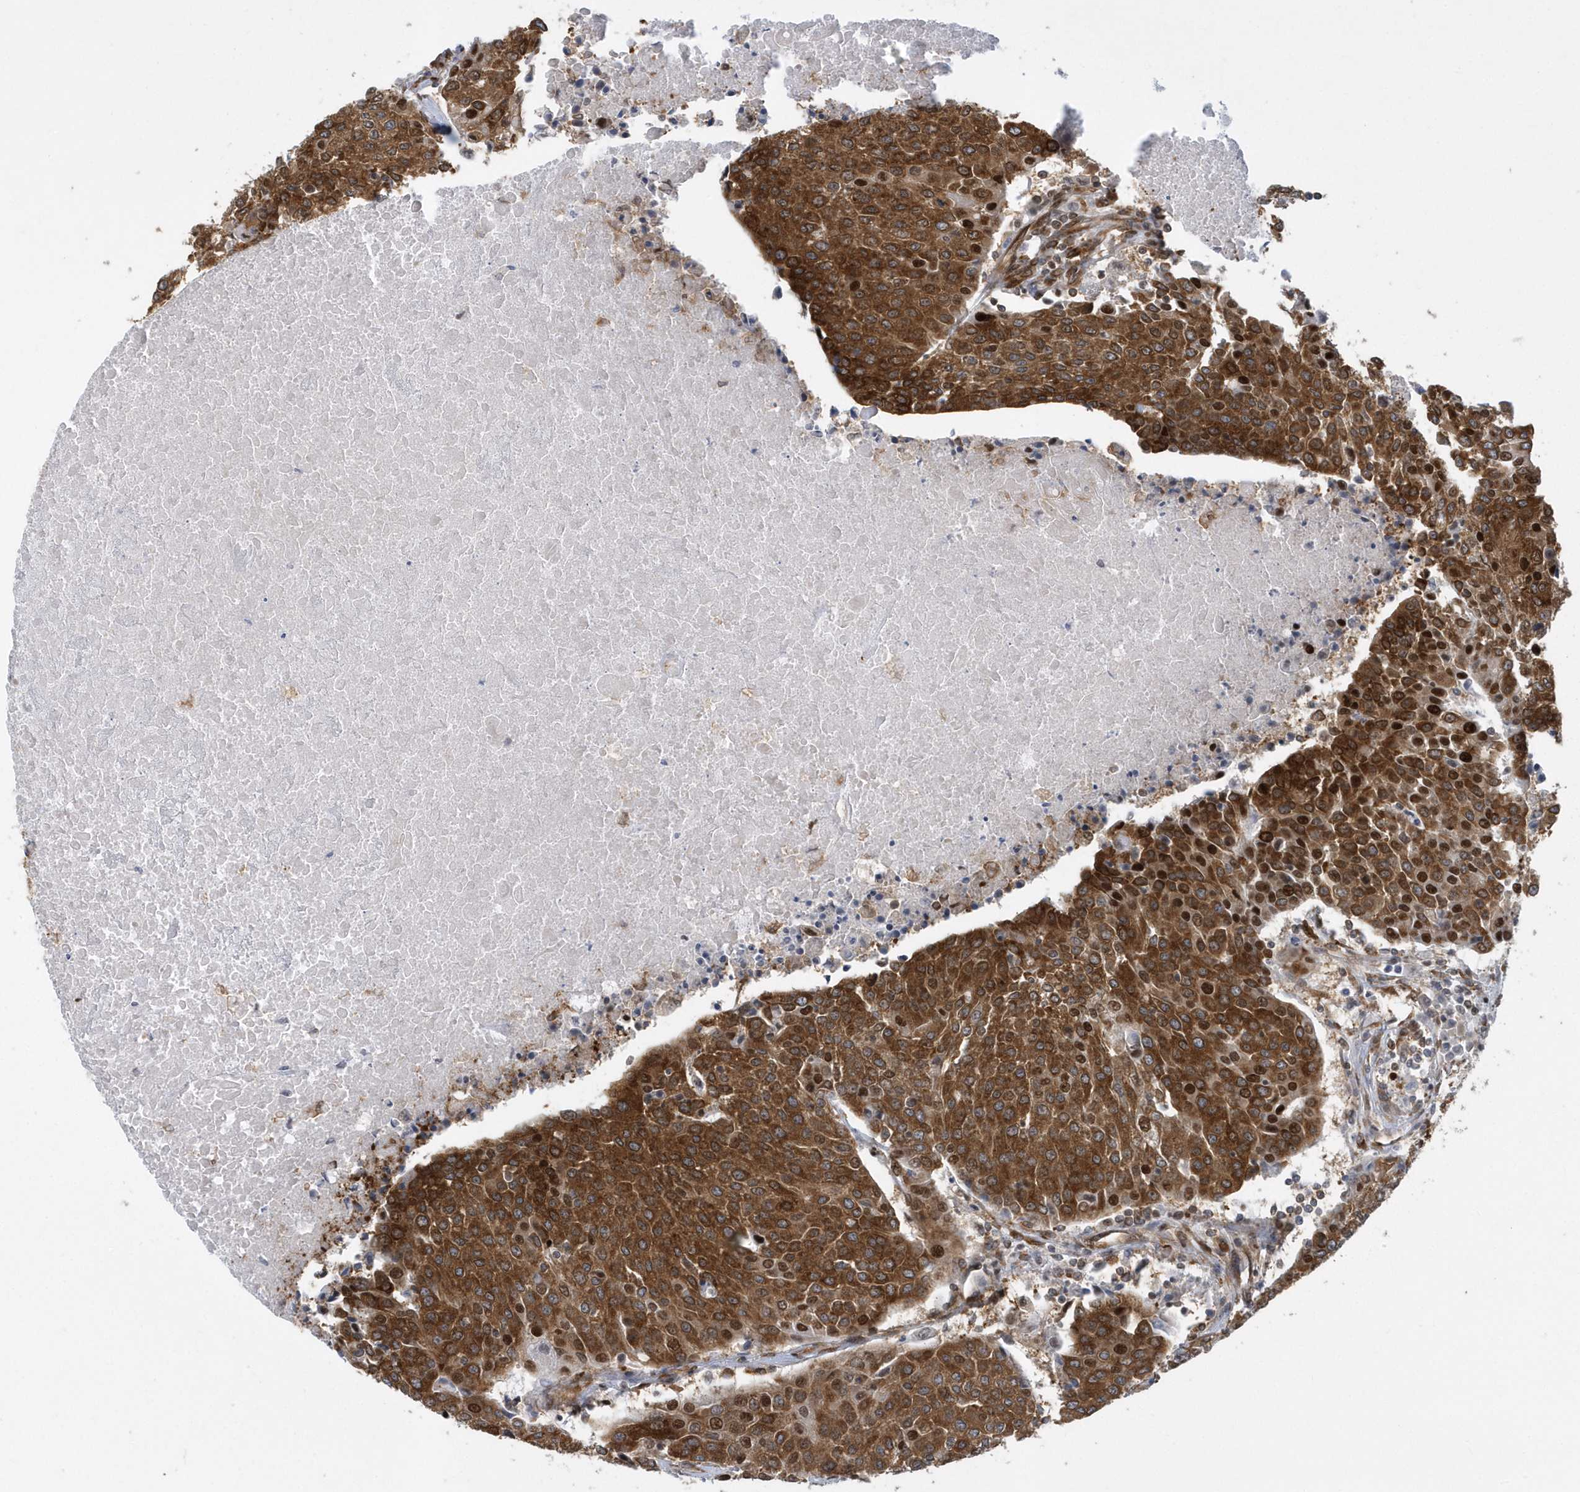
{"staining": {"intensity": "moderate", "quantity": ">75%", "location": "cytoplasmic/membranous,nuclear"}, "tissue": "urothelial cancer", "cell_type": "Tumor cells", "image_type": "cancer", "snomed": [{"axis": "morphology", "description": "Urothelial carcinoma, High grade"}, {"axis": "topography", "description": "Urinary bladder"}], "caption": "High-grade urothelial carcinoma stained with DAB IHC exhibits medium levels of moderate cytoplasmic/membranous and nuclear expression in about >75% of tumor cells.", "gene": "PHF1", "patient": {"sex": "female", "age": 85}}